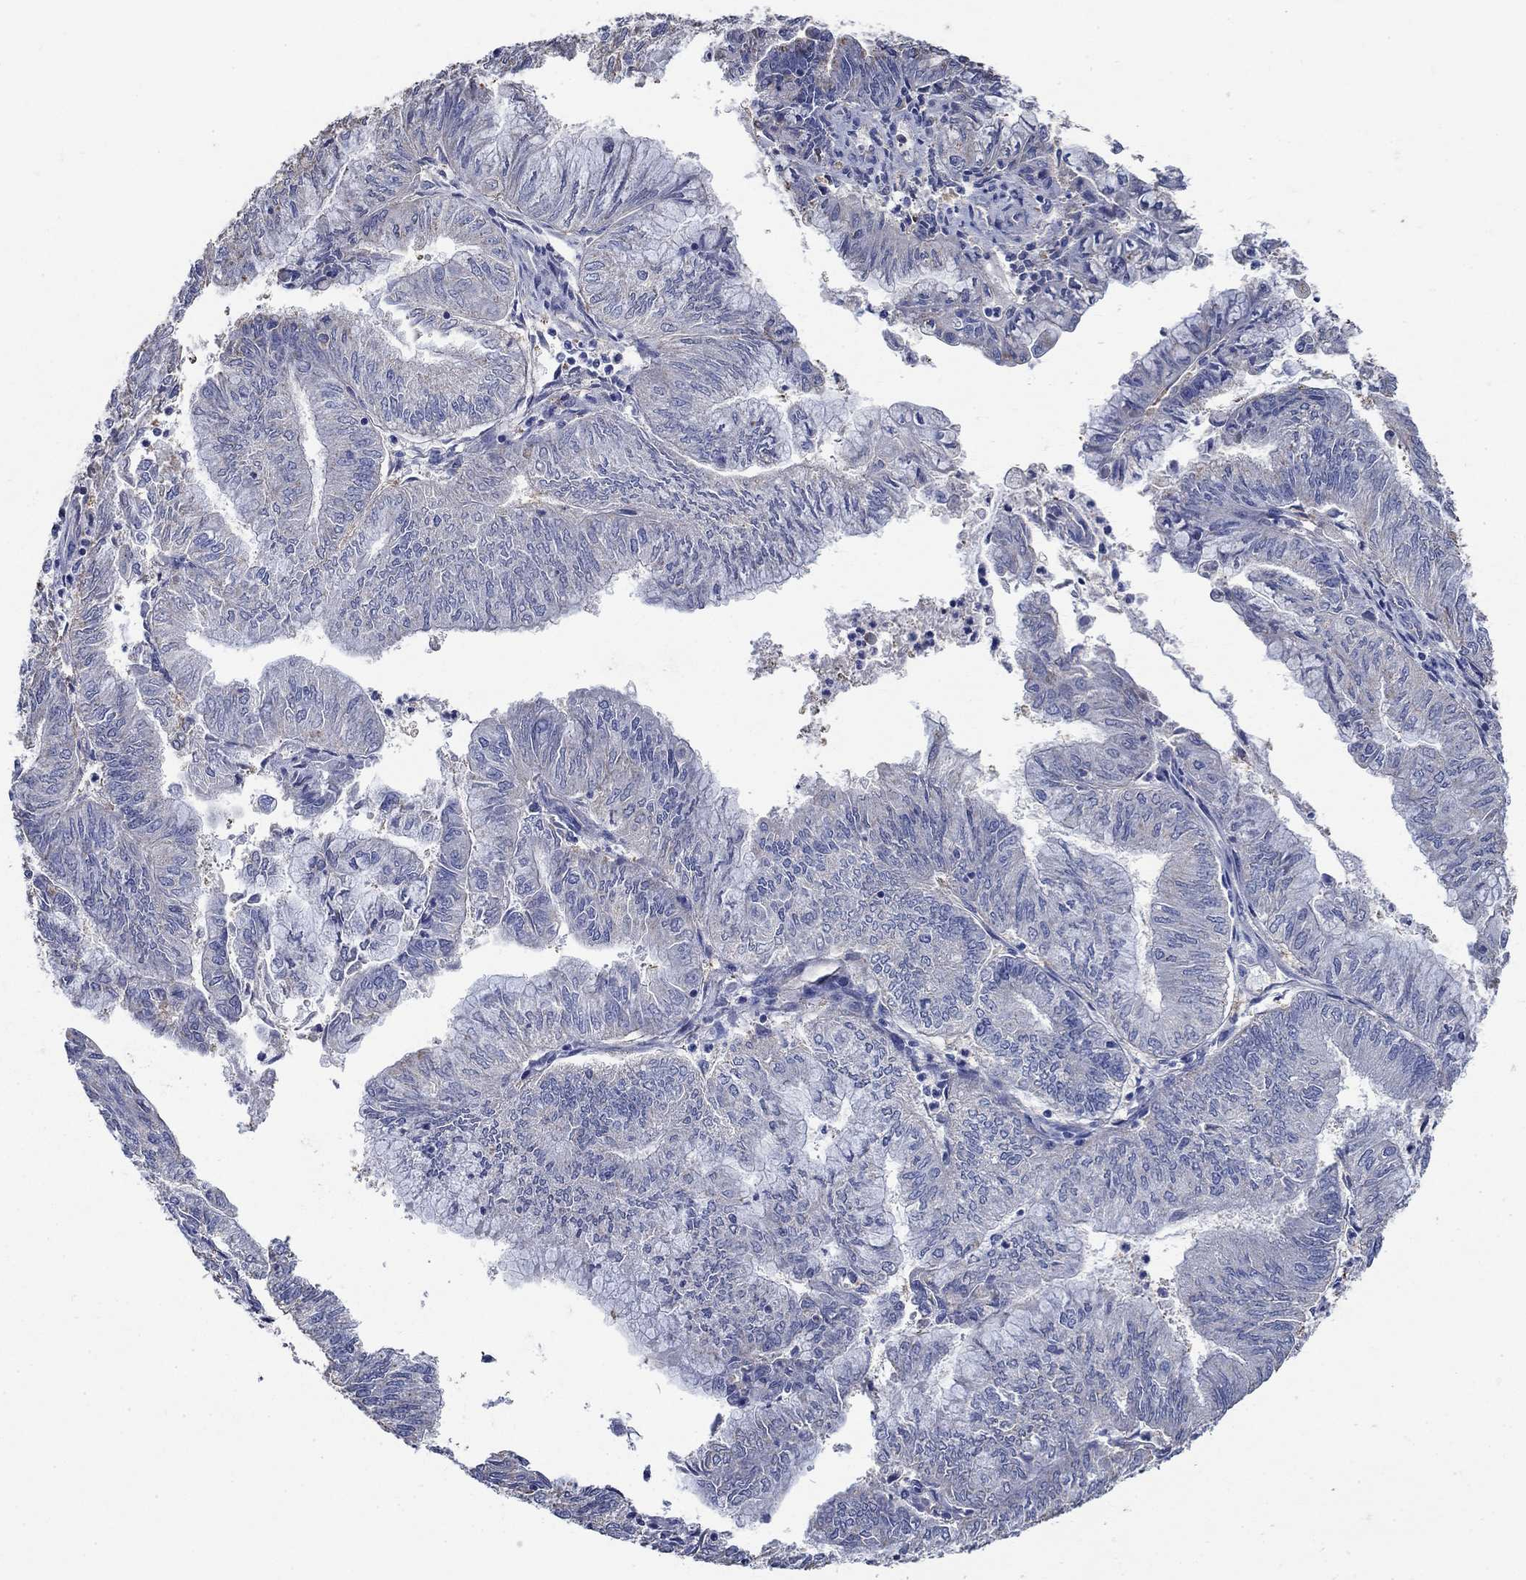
{"staining": {"intensity": "negative", "quantity": "none", "location": "none"}, "tissue": "endometrial cancer", "cell_type": "Tumor cells", "image_type": "cancer", "snomed": [{"axis": "morphology", "description": "Adenocarcinoma, NOS"}, {"axis": "topography", "description": "Endometrium"}], "caption": "Immunohistochemistry histopathology image of endometrial cancer stained for a protein (brown), which demonstrates no expression in tumor cells. (DAB immunohistochemistry with hematoxylin counter stain).", "gene": "FLNC", "patient": {"sex": "female", "age": 59}}